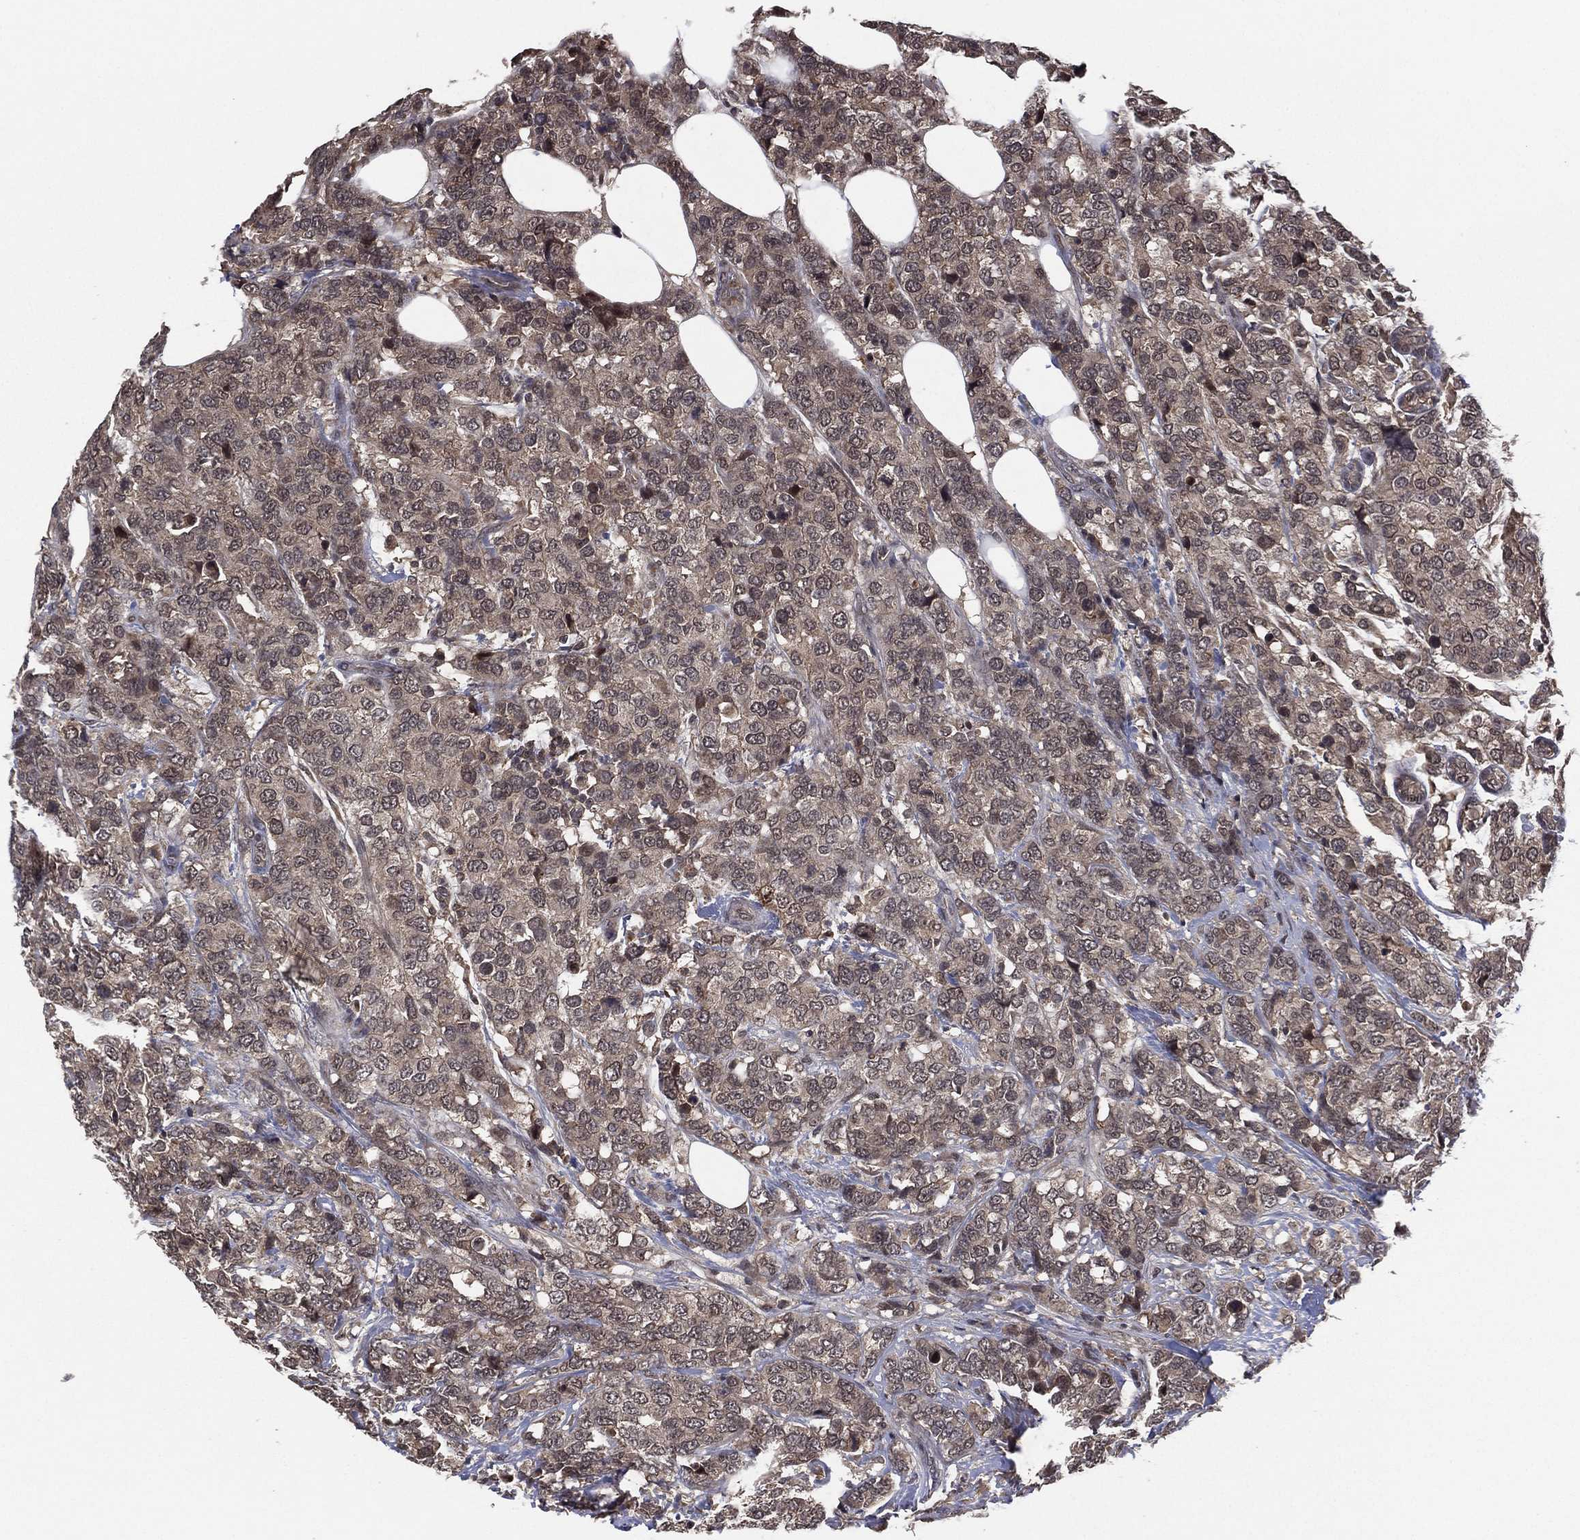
{"staining": {"intensity": "negative", "quantity": "none", "location": "none"}, "tissue": "breast cancer", "cell_type": "Tumor cells", "image_type": "cancer", "snomed": [{"axis": "morphology", "description": "Lobular carcinoma"}, {"axis": "topography", "description": "Breast"}], "caption": "Immunohistochemical staining of breast cancer reveals no significant positivity in tumor cells.", "gene": "ATG4B", "patient": {"sex": "female", "age": 59}}